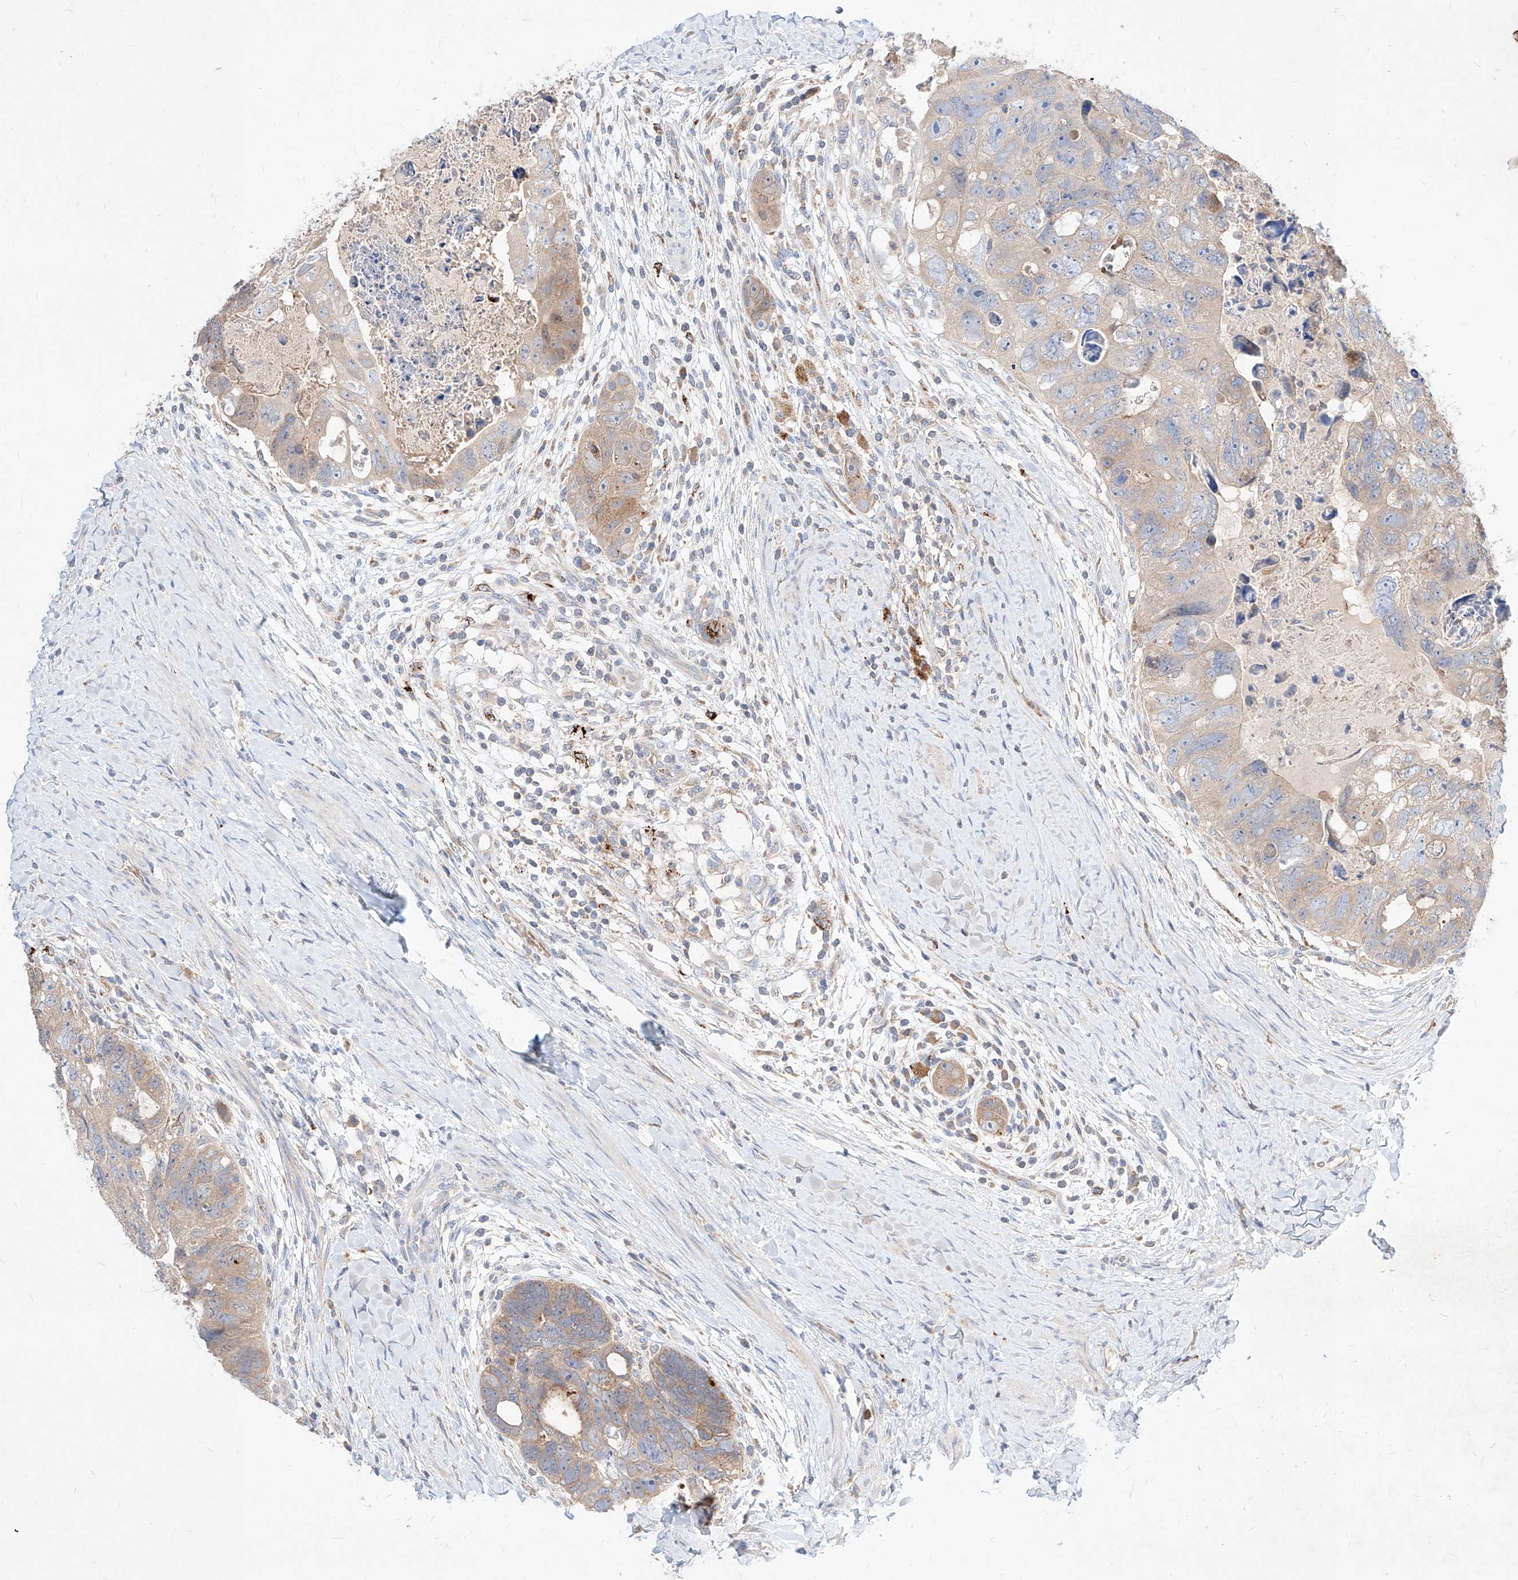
{"staining": {"intensity": "moderate", "quantity": "<25%", "location": "cytoplasmic/membranous"}, "tissue": "colorectal cancer", "cell_type": "Tumor cells", "image_type": "cancer", "snomed": [{"axis": "morphology", "description": "Adenocarcinoma, NOS"}, {"axis": "topography", "description": "Rectum"}], "caption": "Colorectal adenocarcinoma stained with a protein marker displays moderate staining in tumor cells.", "gene": "TSNAX", "patient": {"sex": "male", "age": 59}}